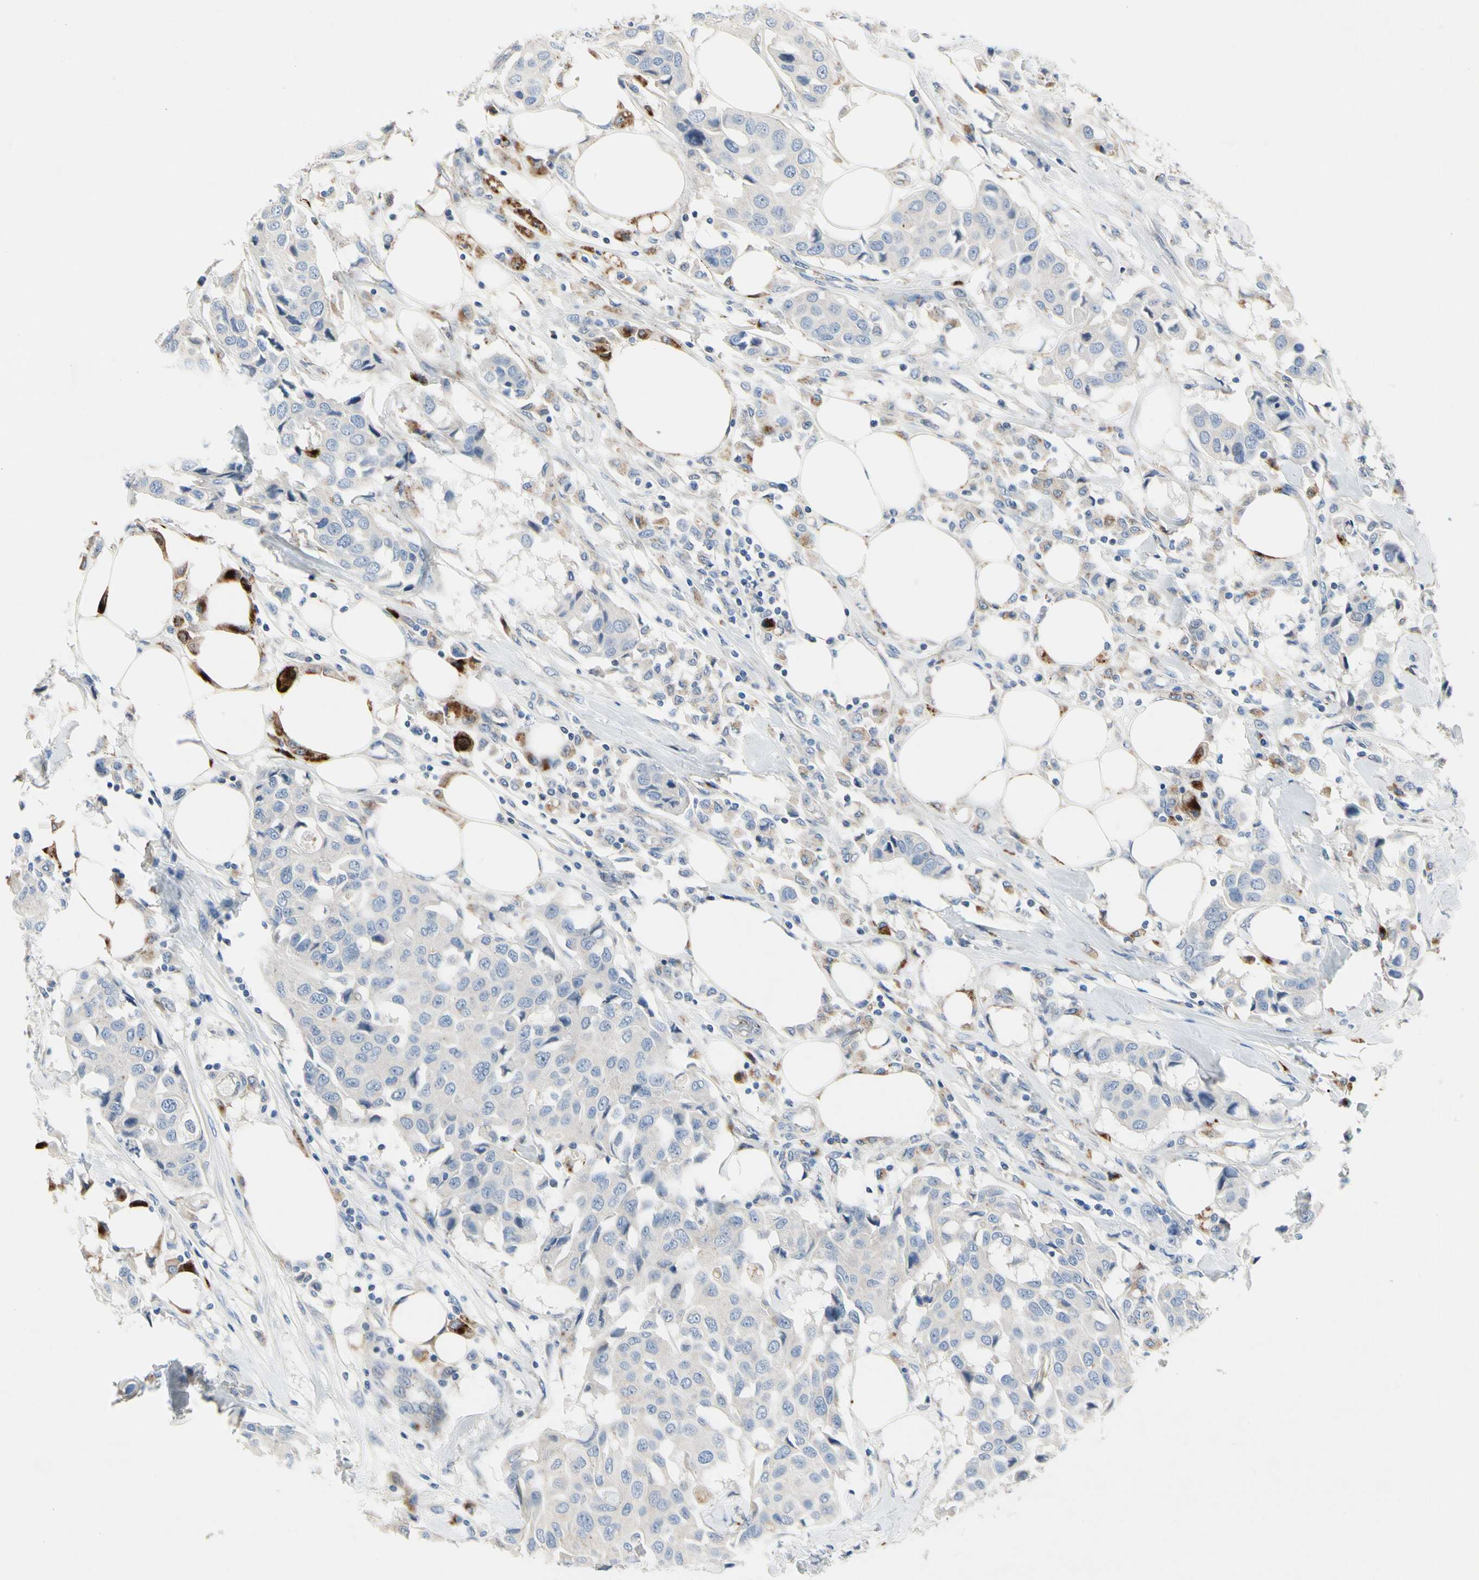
{"staining": {"intensity": "weak", "quantity": "<25%", "location": "cytoplasmic/membranous"}, "tissue": "breast cancer", "cell_type": "Tumor cells", "image_type": "cancer", "snomed": [{"axis": "morphology", "description": "Duct carcinoma"}, {"axis": "topography", "description": "Breast"}], "caption": "Immunohistochemistry (IHC) of breast invasive ductal carcinoma demonstrates no expression in tumor cells.", "gene": "RETSAT", "patient": {"sex": "female", "age": 80}}